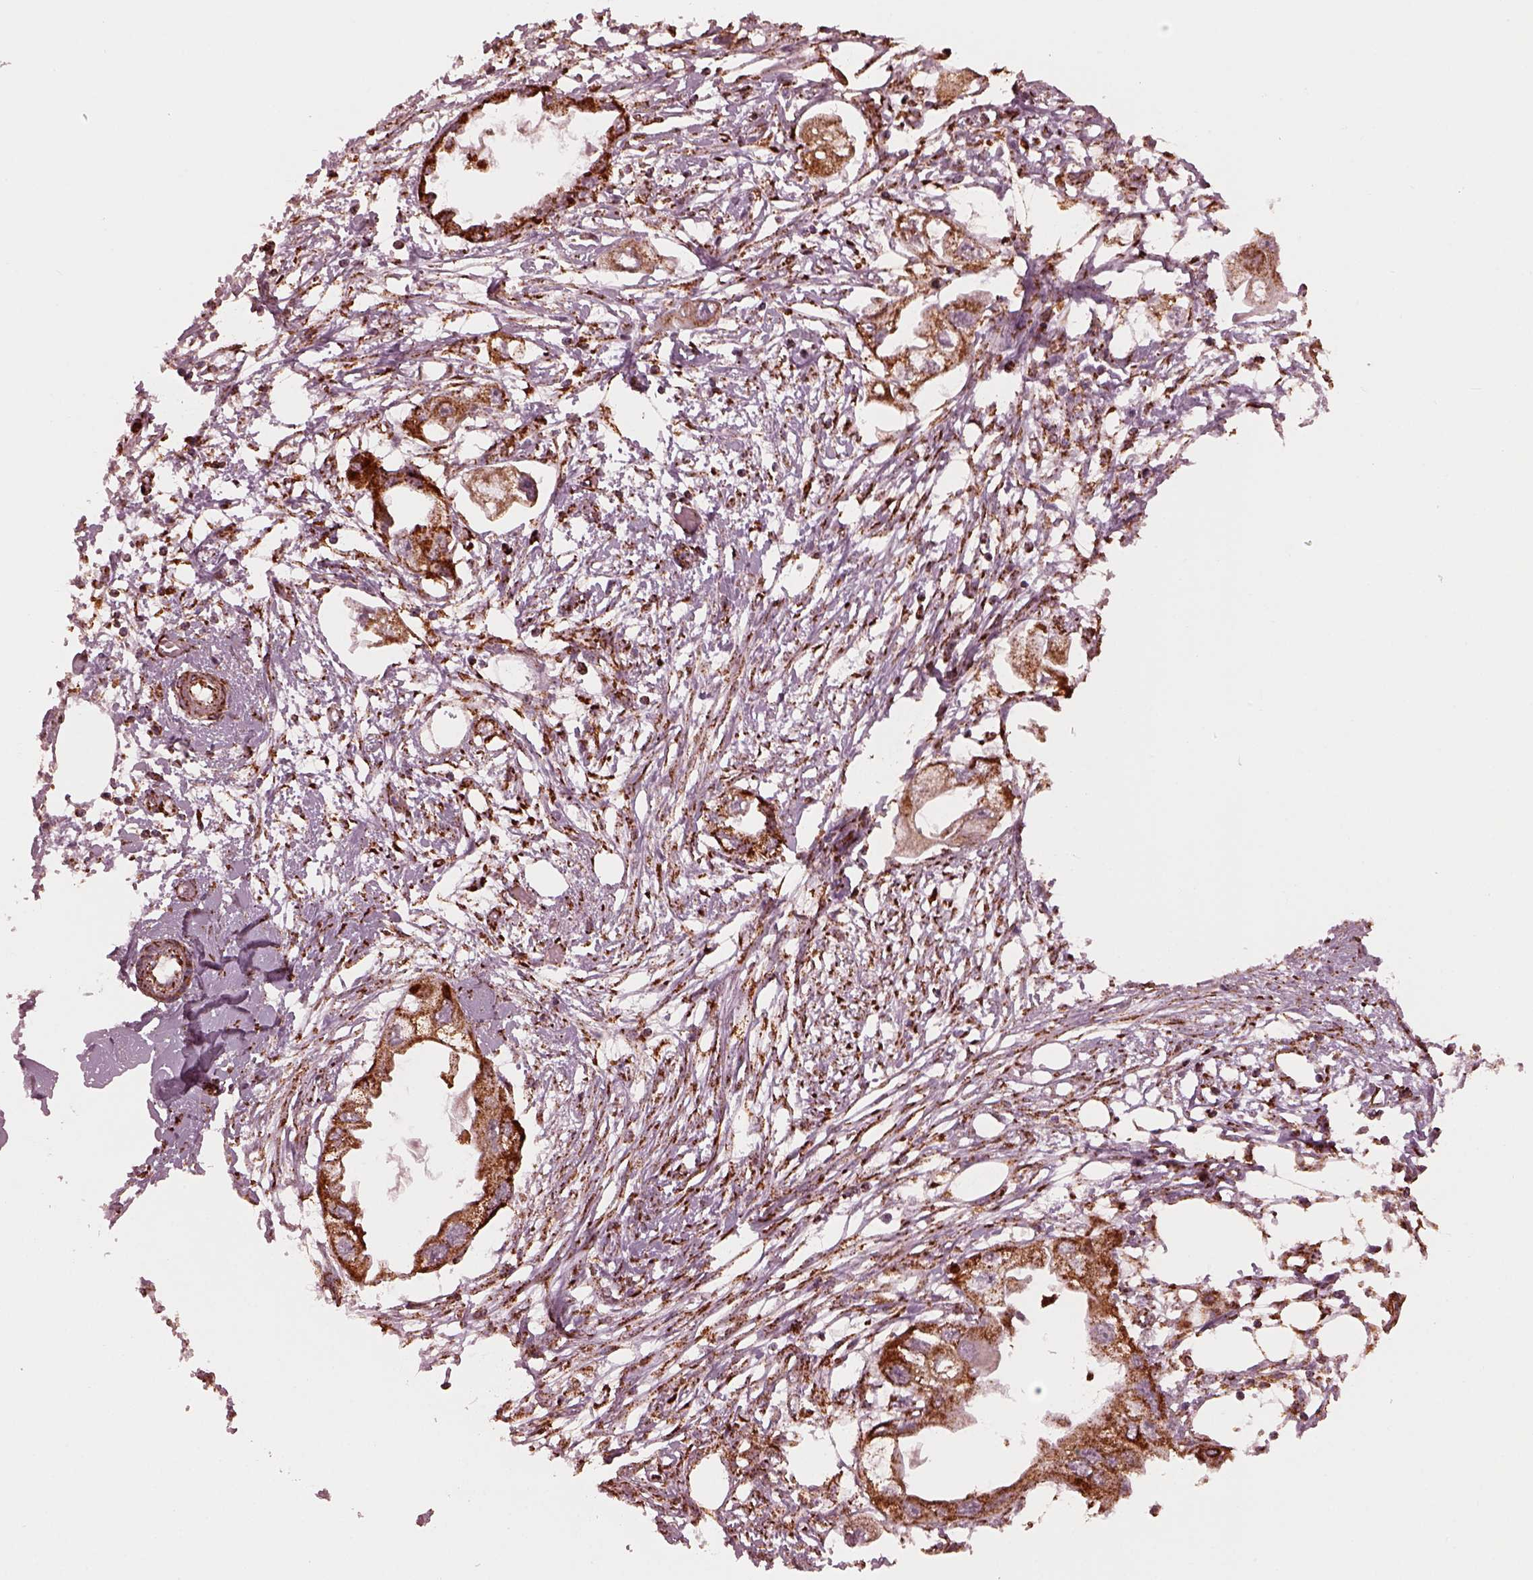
{"staining": {"intensity": "strong", "quantity": ">75%", "location": "cytoplasmic/membranous"}, "tissue": "endometrial cancer", "cell_type": "Tumor cells", "image_type": "cancer", "snomed": [{"axis": "morphology", "description": "Adenocarcinoma, NOS"}, {"axis": "morphology", "description": "Adenocarcinoma, metastatic, NOS"}, {"axis": "topography", "description": "Adipose tissue"}, {"axis": "topography", "description": "Endometrium"}], "caption": "Immunohistochemical staining of human endometrial adenocarcinoma exhibits strong cytoplasmic/membranous protein staining in approximately >75% of tumor cells. (IHC, brightfield microscopy, high magnification).", "gene": "NDUFB10", "patient": {"sex": "female", "age": 67}}